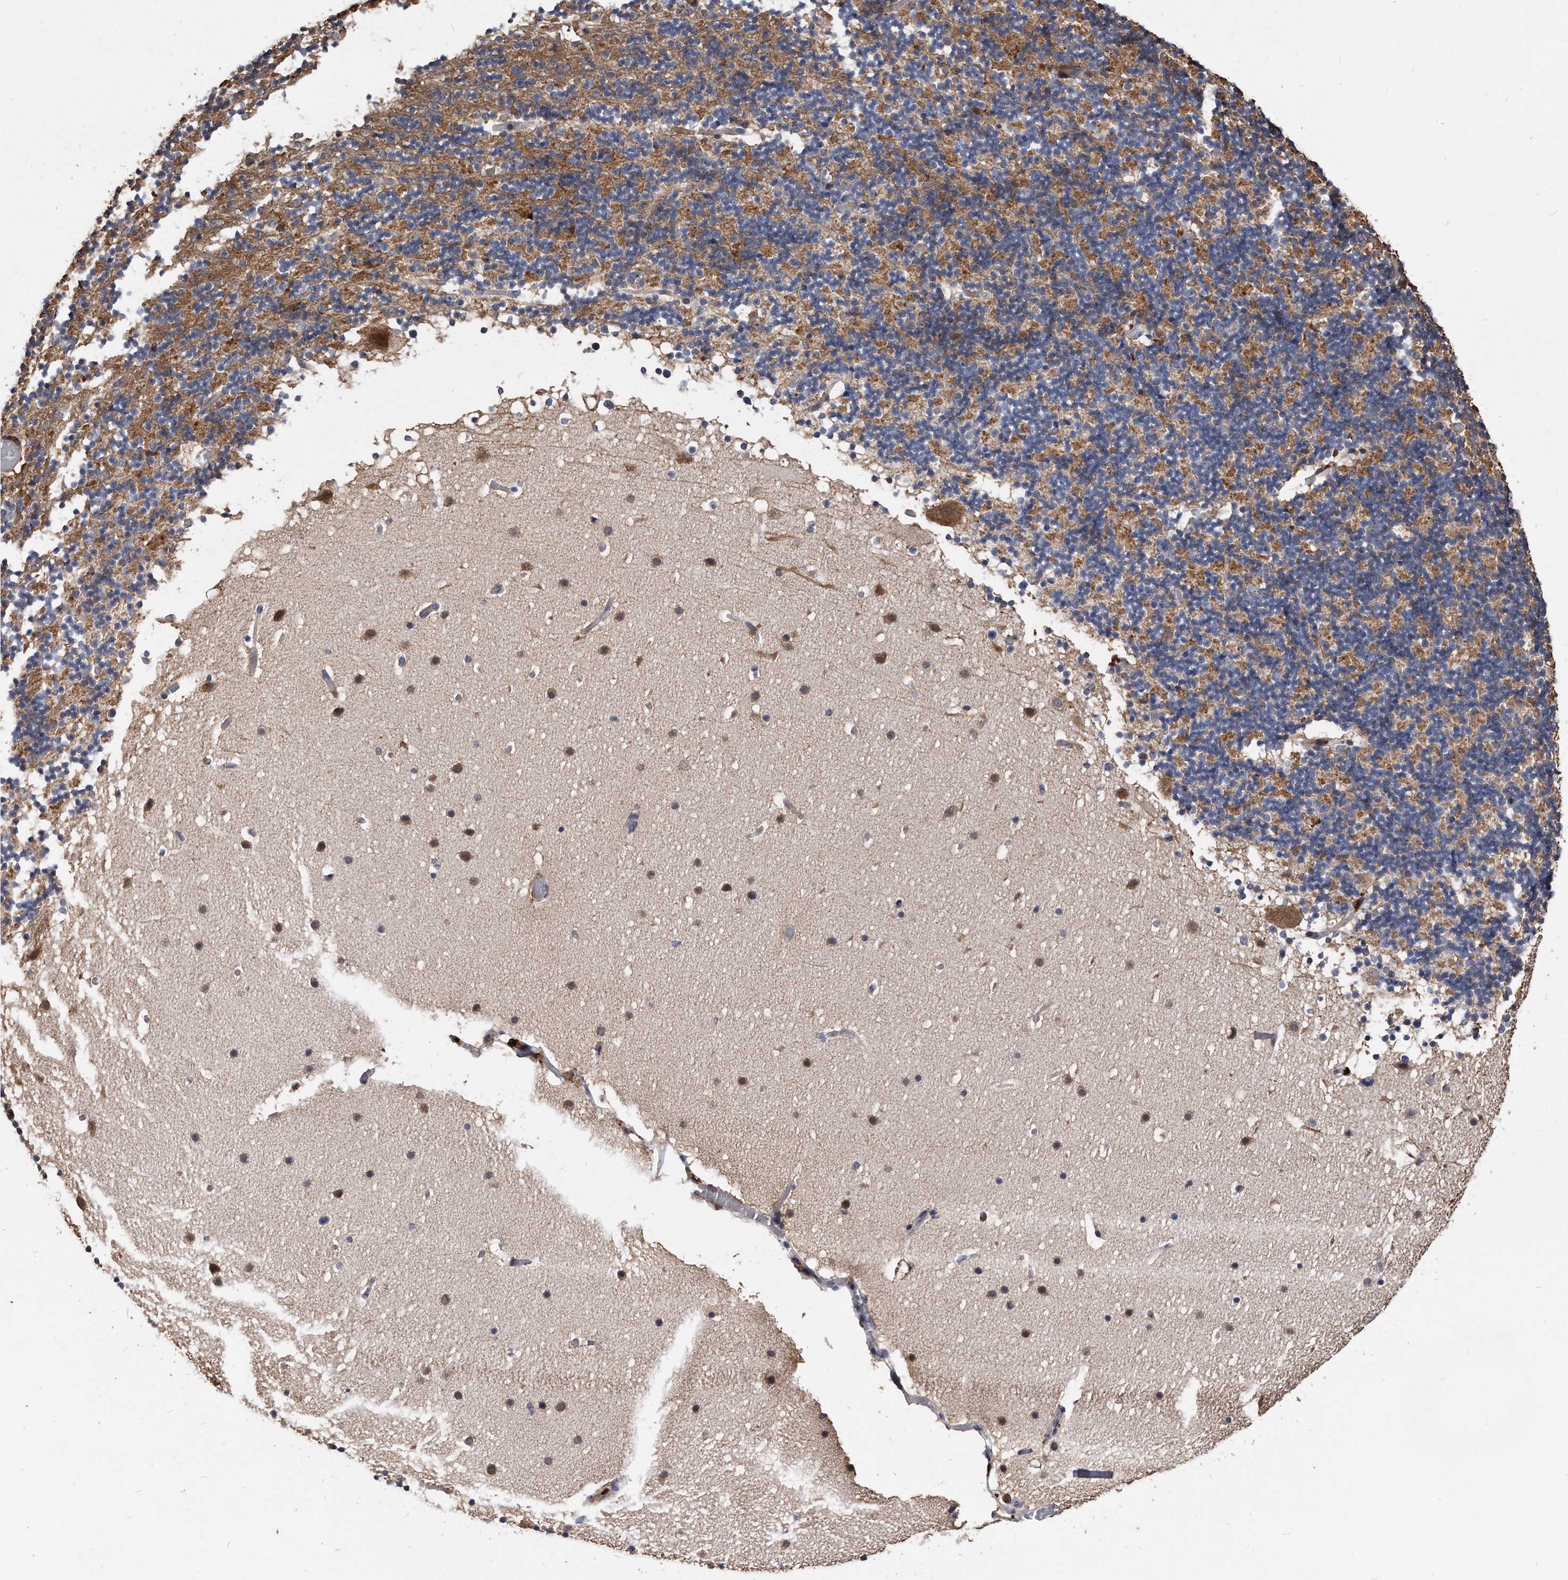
{"staining": {"intensity": "weak", "quantity": "<25%", "location": "cytoplasmic/membranous"}, "tissue": "cerebellum", "cell_type": "Cells in granular layer", "image_type": "normal", "snomed": [{"axis": "morphology", "description": "Normal tissue, NOS"}, {"axis": "topography", "description": "Cerebellum"}], "caption": "This histopathology image is of normal cerebellum stained with IHC to label a protein in brown with the nuclei are counter-stained blue. There is no expression in cells in granular layer. (Brightfield microscopy of DAB (3,3'-diaminobenzidine) immunohistochemistry at high magnification).", "gene": "IL20RA", "patient": {"sex": "male", "age": 57}}